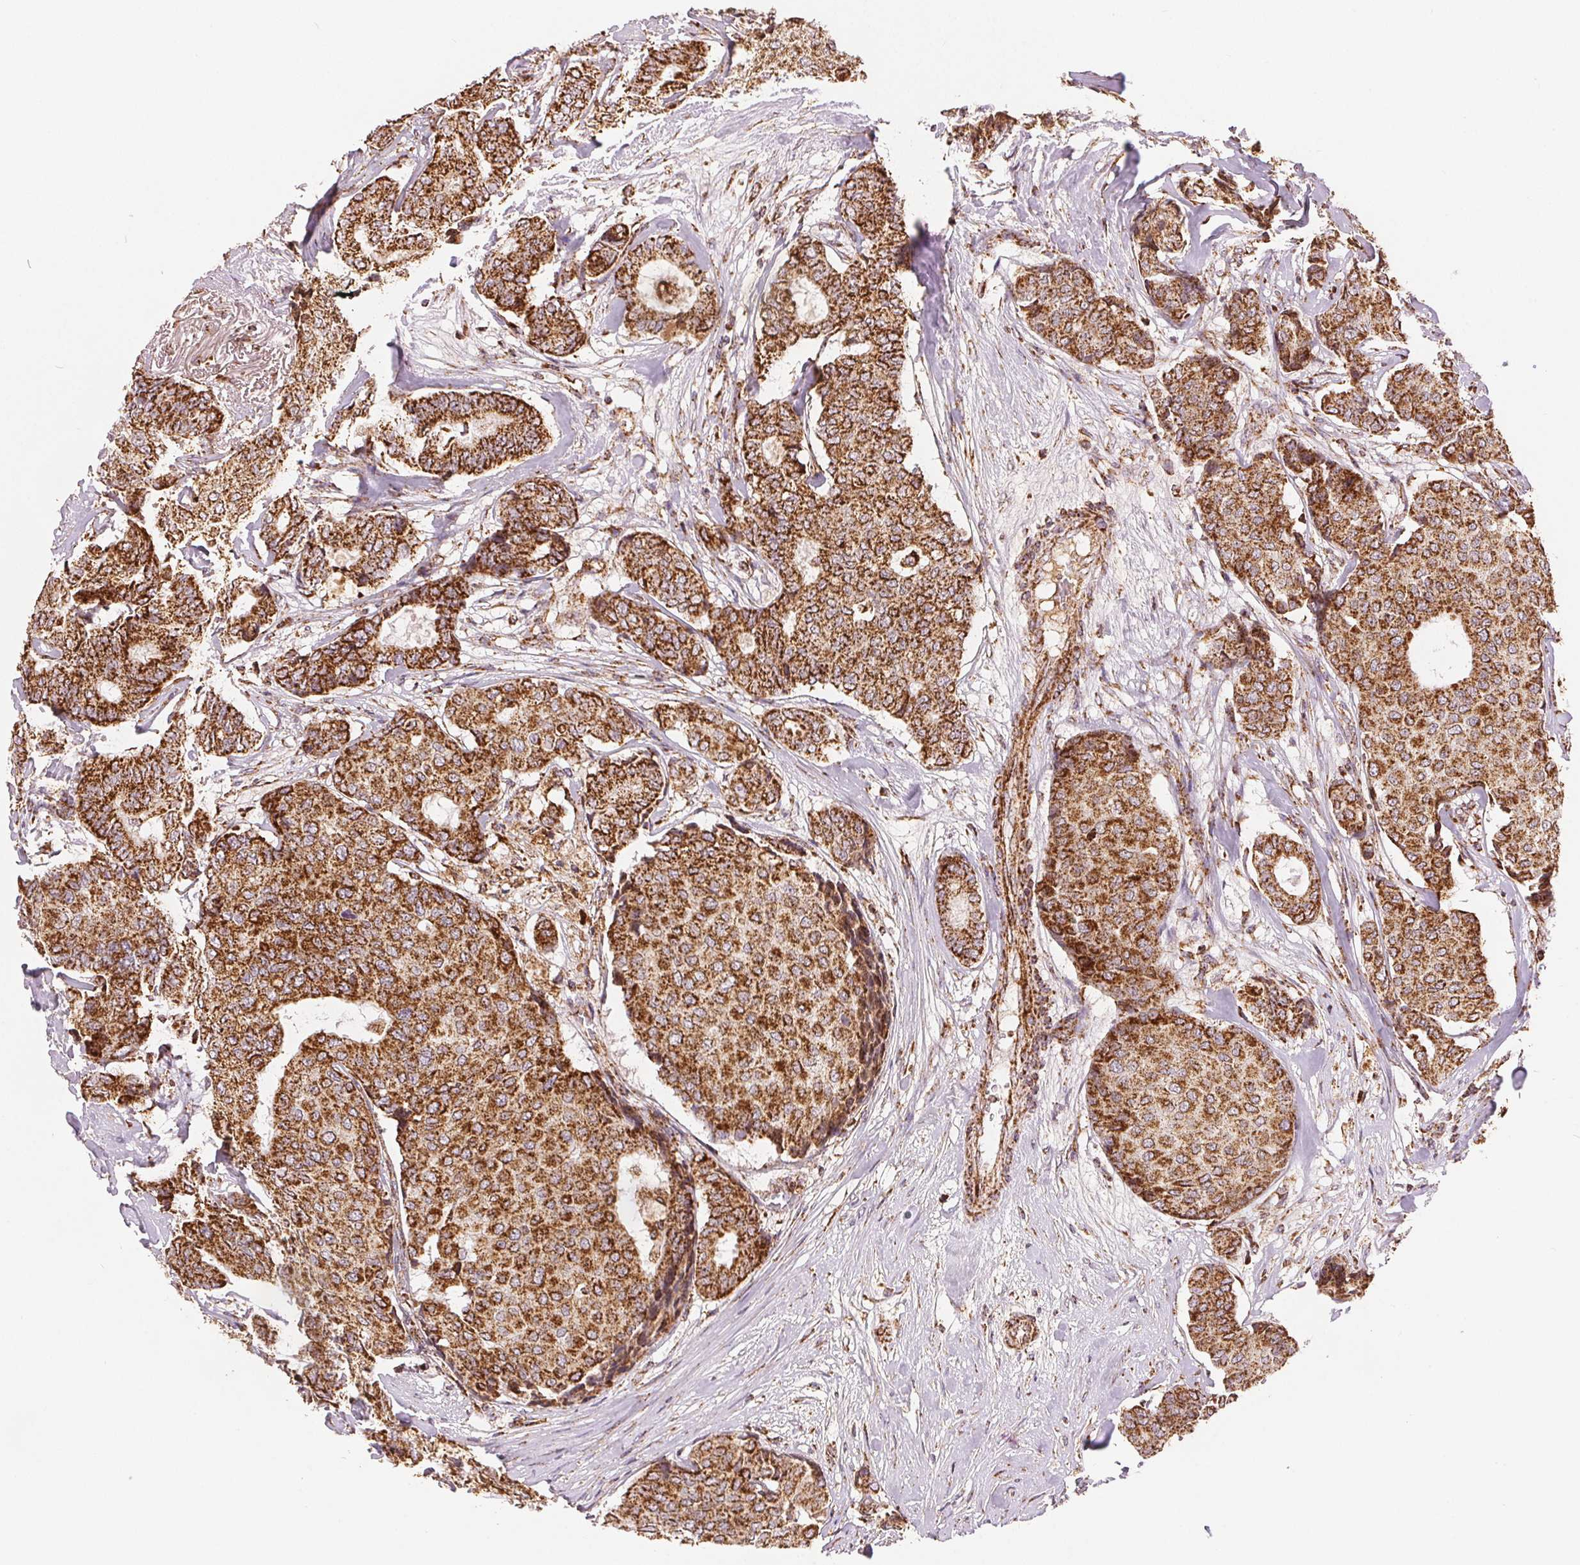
{"staining": {"intensity": "moderate", "quantity": ">75%", "location": "cytoplasmic/membranous"}, "tissue": "breast cancer", "cell_type": "Tumor cells", "image_type": "cancer", "snomed": [{"axis": "morphology", "description": "Duct carcinoma"}, {"axis": "topography", "description": "Breast"}], "caption": "Human breast intraductal carcinoma stained with a brown dye exhibits moderate cytoplasmic/membranous positive staining in about >75% of tumor cells.", "gene": "SDHB", "patient": {"sex": "female", "age": 75}}